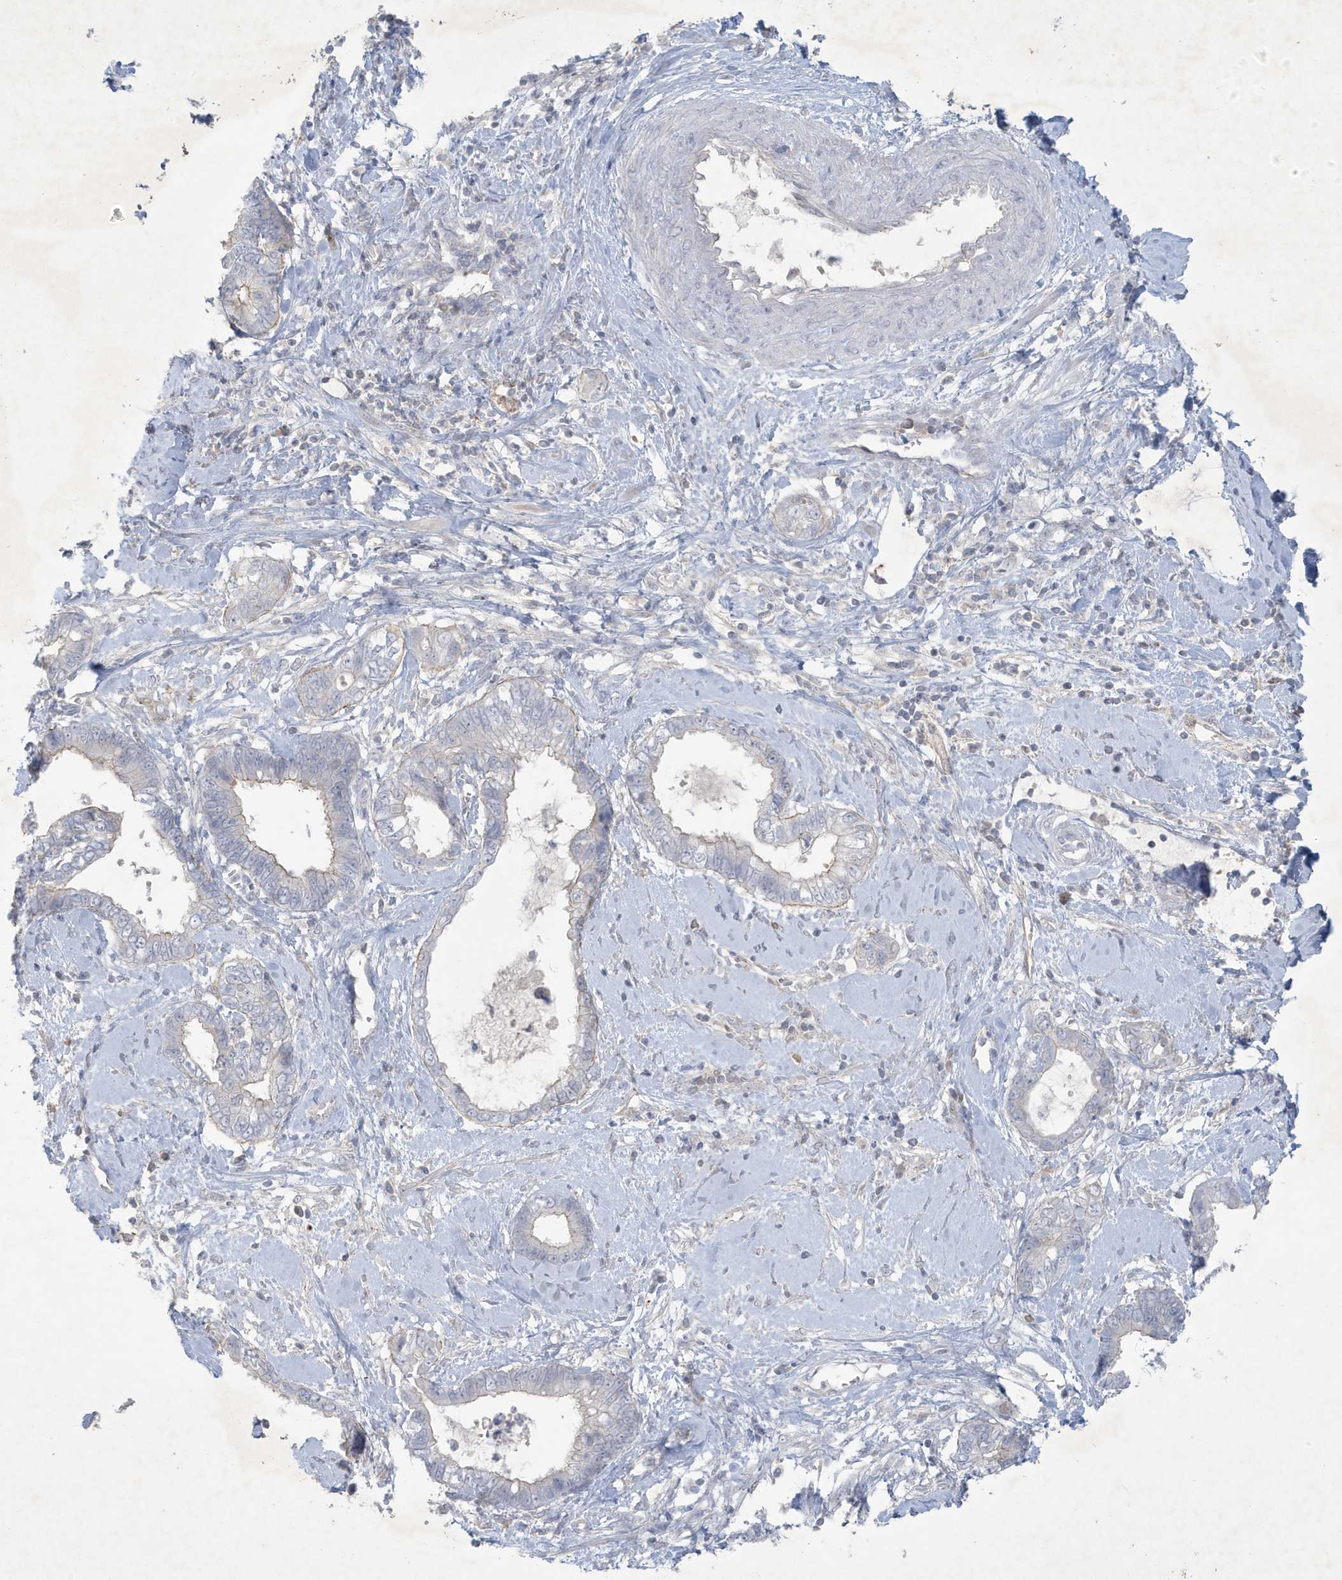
{"staining": {"intensity": "weak", "quantity": "<25%", "location": "cytoplasmic/membranous"}, "tissue": "cervical cancer", "cell_type": "Tumor cells", "image_type": "cancer", "snomed": [{"axis": "morphology", "description": "Adenocarcinoma, NOS"}, {"axis": "topography", "description": "Cervix"}], "caption": "An image of cervical adenocarcinoma stained for a protein demonstrates no brown staining in tumor cells.", "gene": "CCDC24", "patient": {"sex": "female", "age": 44}}